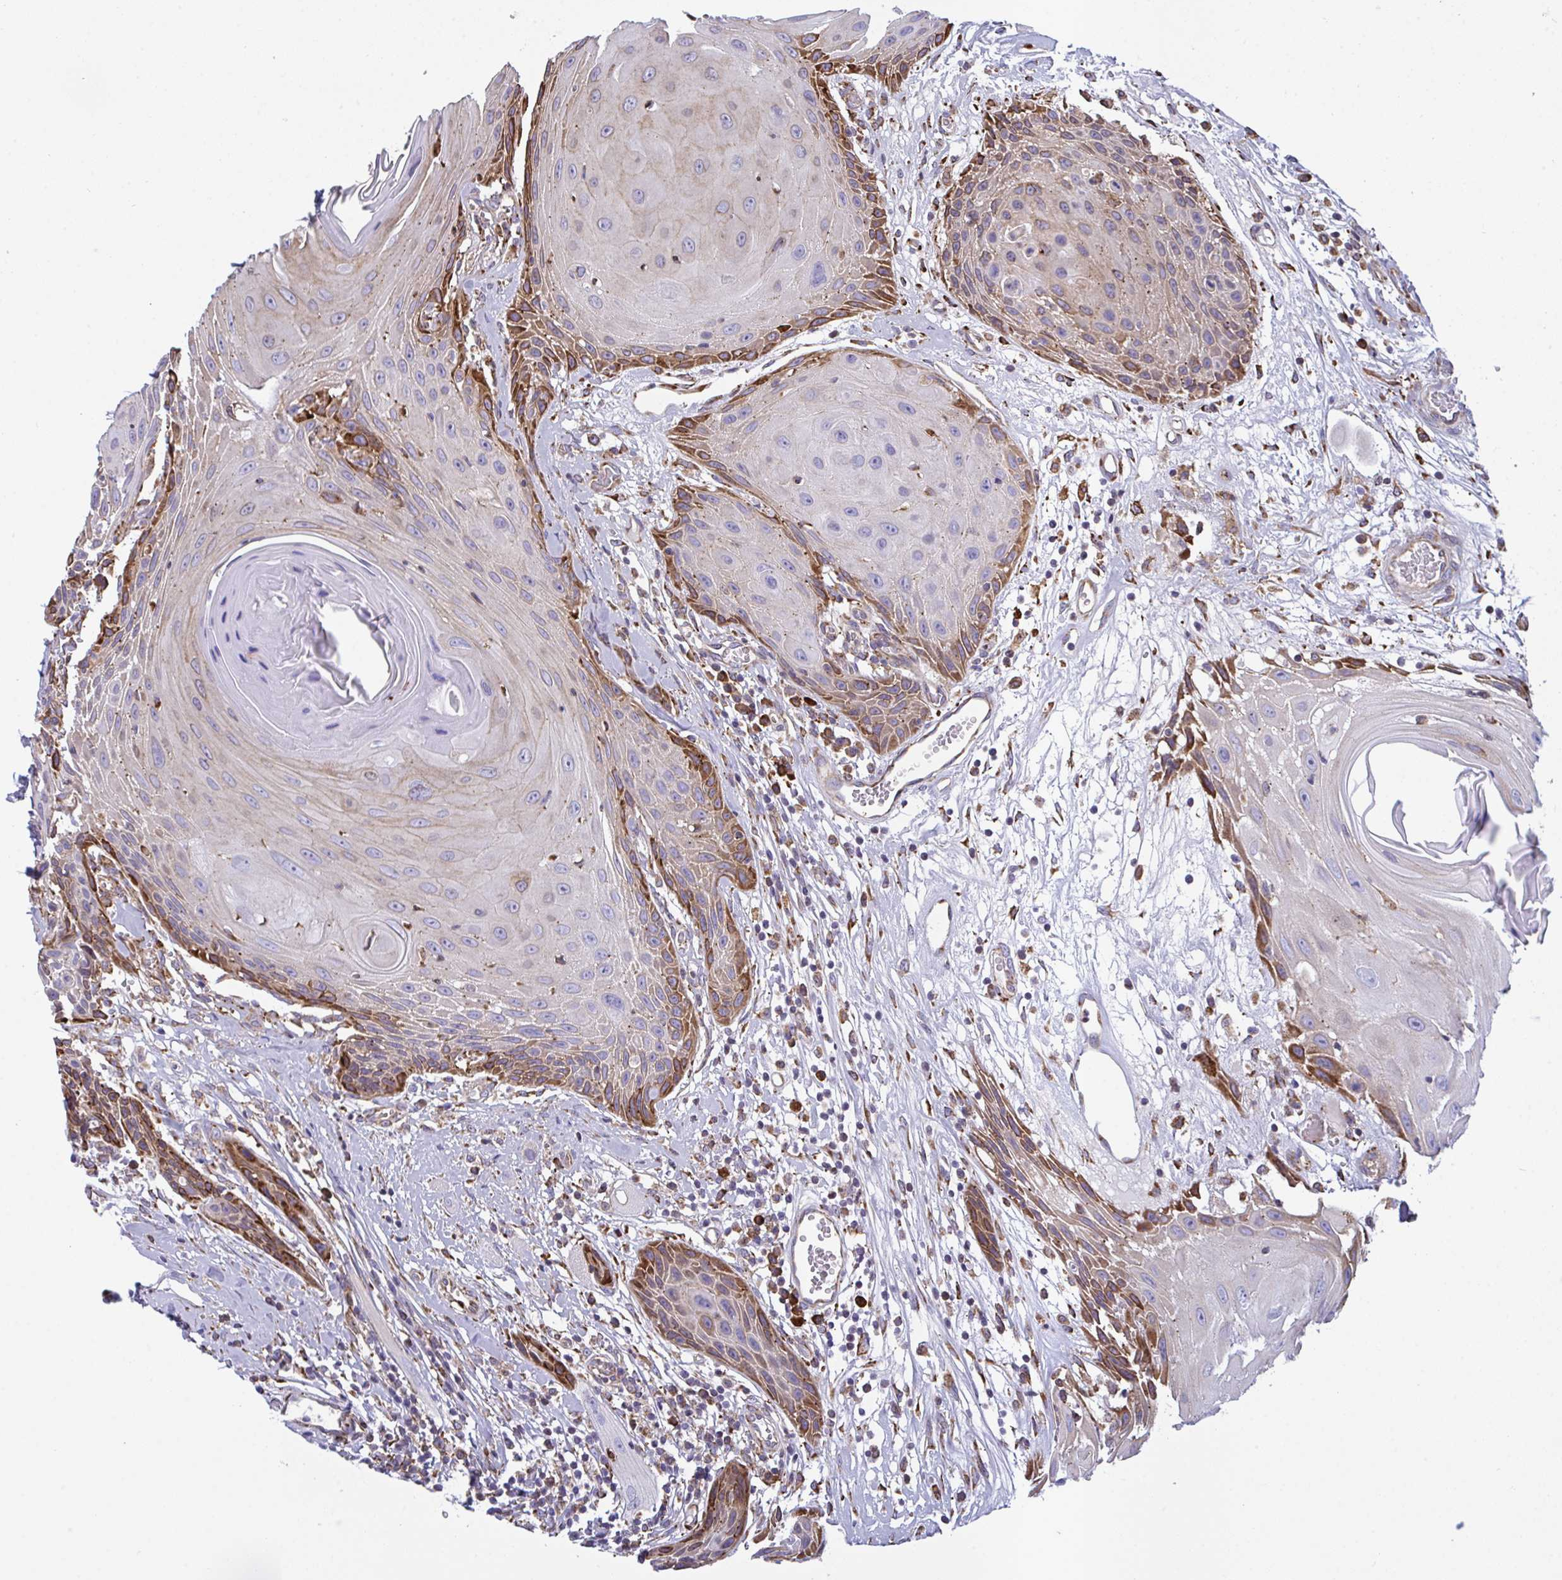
{"staining": {"intensity": "moderate", "quantity": "25%-75%", "location": "cytoplasmic/membranous"}, "tissue": "head and neck cancer", "cell_type": "Tumor cells", "image_type": "cancer", "snomed": [{"axis": "morphology", "description": "Squamous cell carcinoma, NOS"}, {"axis": "topography", "description": "Oral tissue"}, {"axis": "topography", "description": "Head-Neck"}], "caption": "IHC staining of head and neck squamous cell carcinoma, which shows medium levels of moderate cytoplasmic/membranous staining in about 25%-75% of tumor cells indicating moderate cytoplasmic/membranous protein positivity. The staining was performed using DAB (brown) for protein detection and nuclei were counterstained in hematoxylin (blue).", "gene": "PEAK3", "patient": {"sex": "male", "age": 49}}